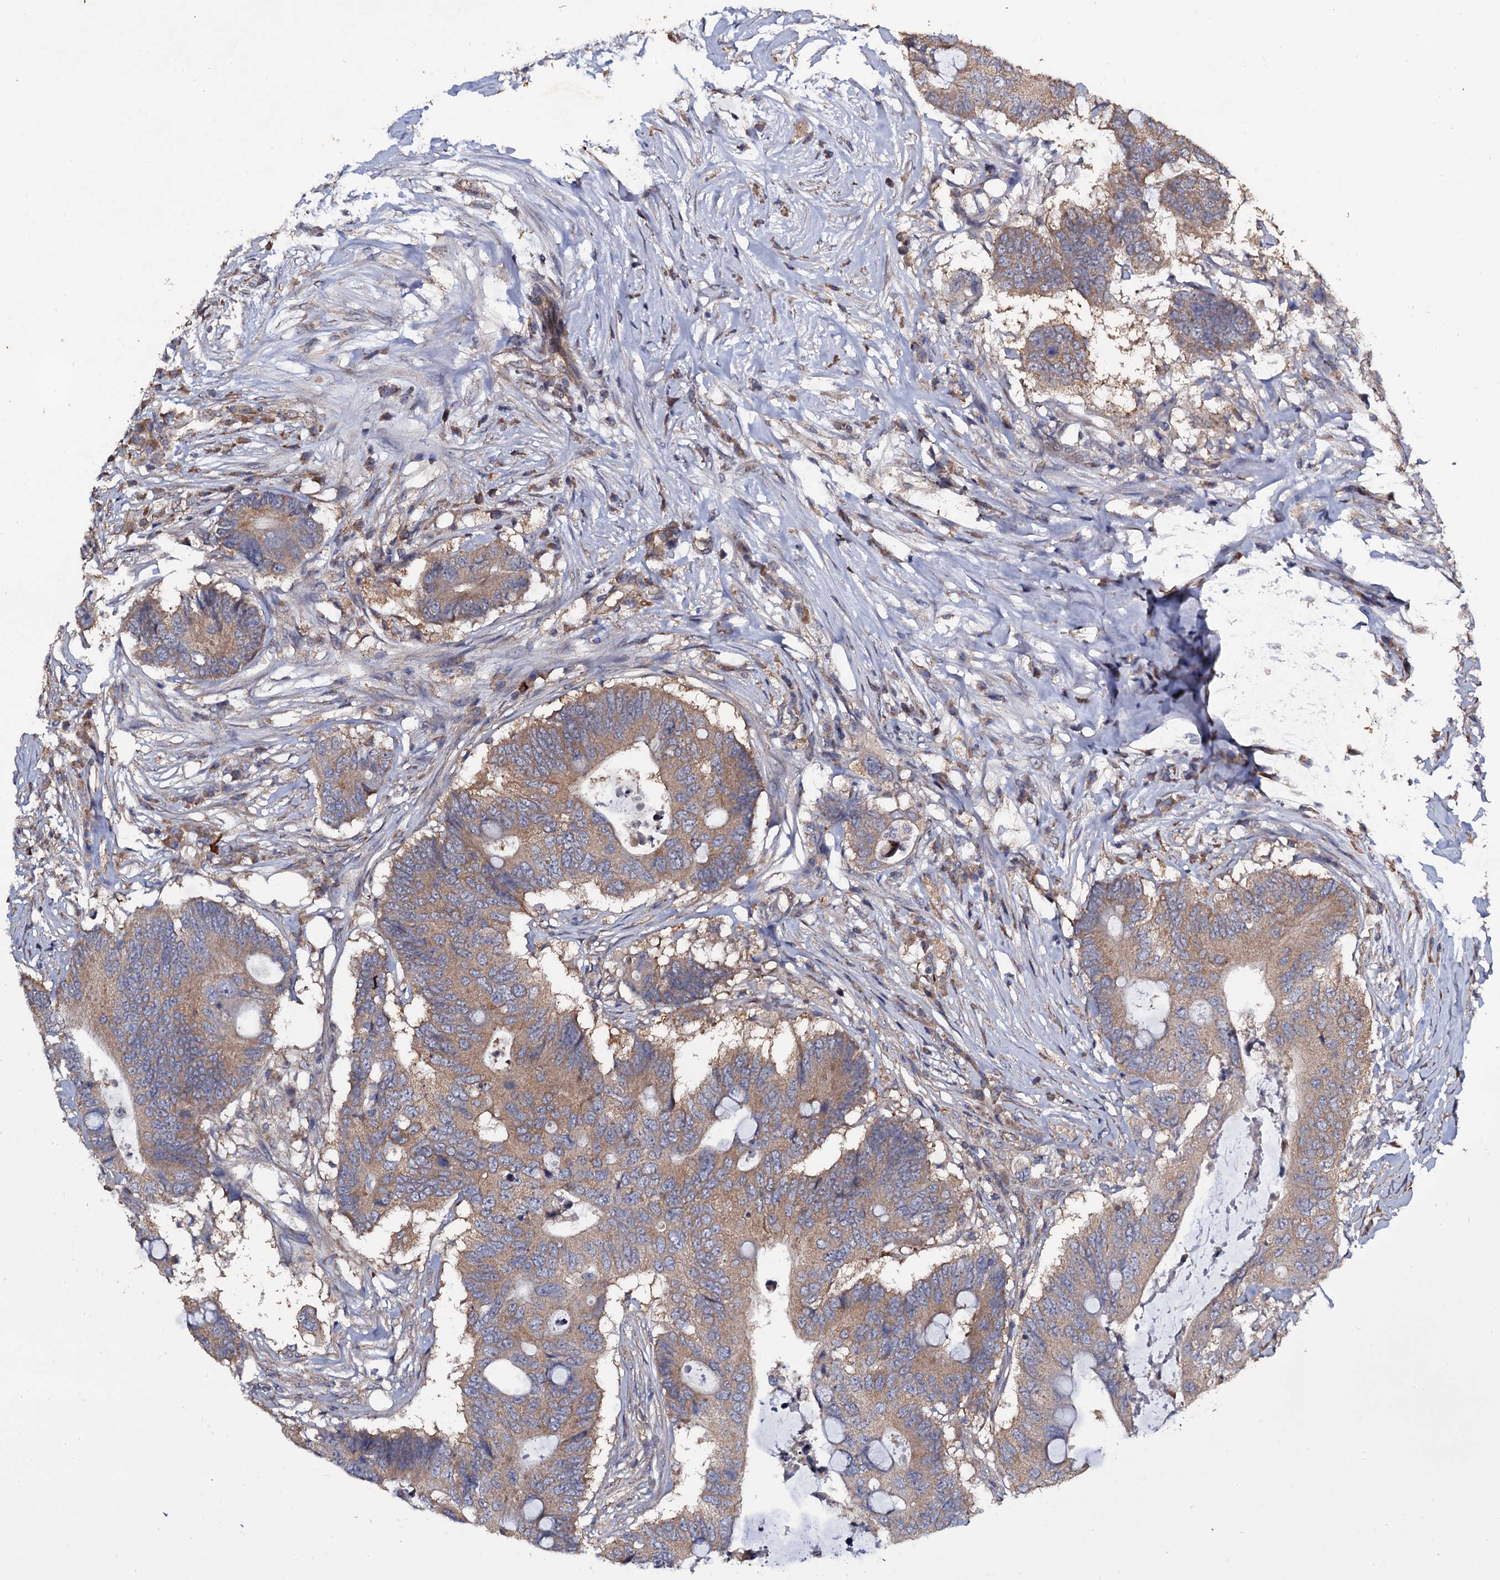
{"staining": {"intensity": "moderate", "quantity": ">75%", "location": "cytoplasmic/membranous"}, "tissue": "colorectal cancer", "cell_type": "Tumor cells", "image_type": "cancer", "snomed": [{"axis": "morphology", "description": "Adenocarcinoma, NOS"}, {"axis": "topography", "description": "Colon"}], "caption": "Brown immunohistochemical staining in human adenocarcinoma (colorectal) reveals moderate cytoplasmic/membranous staining in approximately >75% of tumor cells.", "gene": "TTC23", "patient": {"sex": "male", "age": 71}}